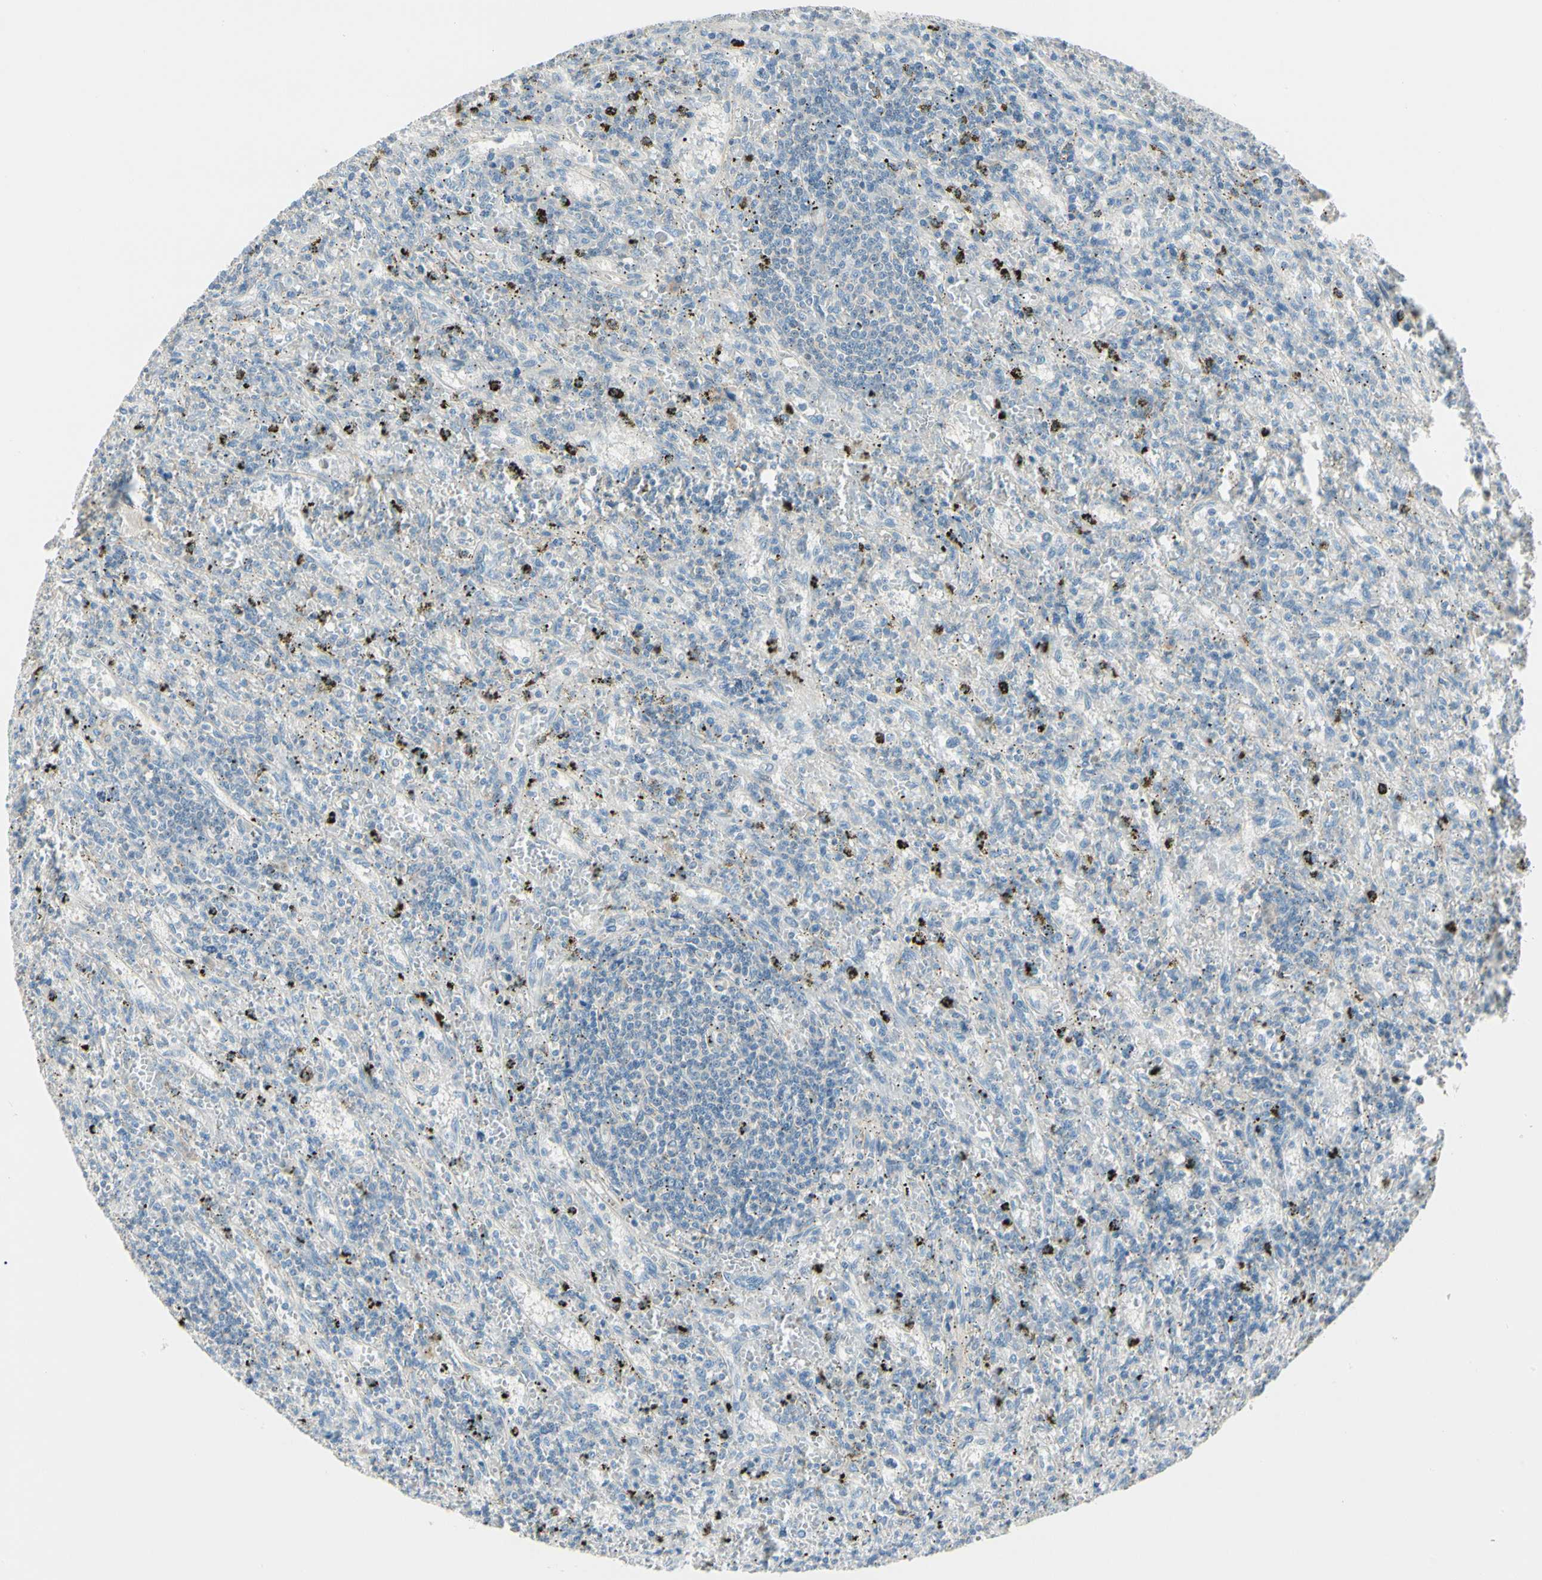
{"staining": {"intensity": "negative", "quantity": "none", "location": "none"}, "tissue": "lymphoma", "cell_type": "Tumor cells", "image_type": "cancer", "snomed": [{"axis": "morphology", "description": "Malignant lymphoma, non-Hodgkin's type, Low grade"}, {"axis": "topography", "description": "Spleen"}], "caption": "This is an immunohistochemistry photomicrograph of human low-grade malignant lymphoma, non-Hodgkin's type. There is no expression in tumor cells.", "gene": "DUSP12", "patient": {"sex": "male", "age": 76}}